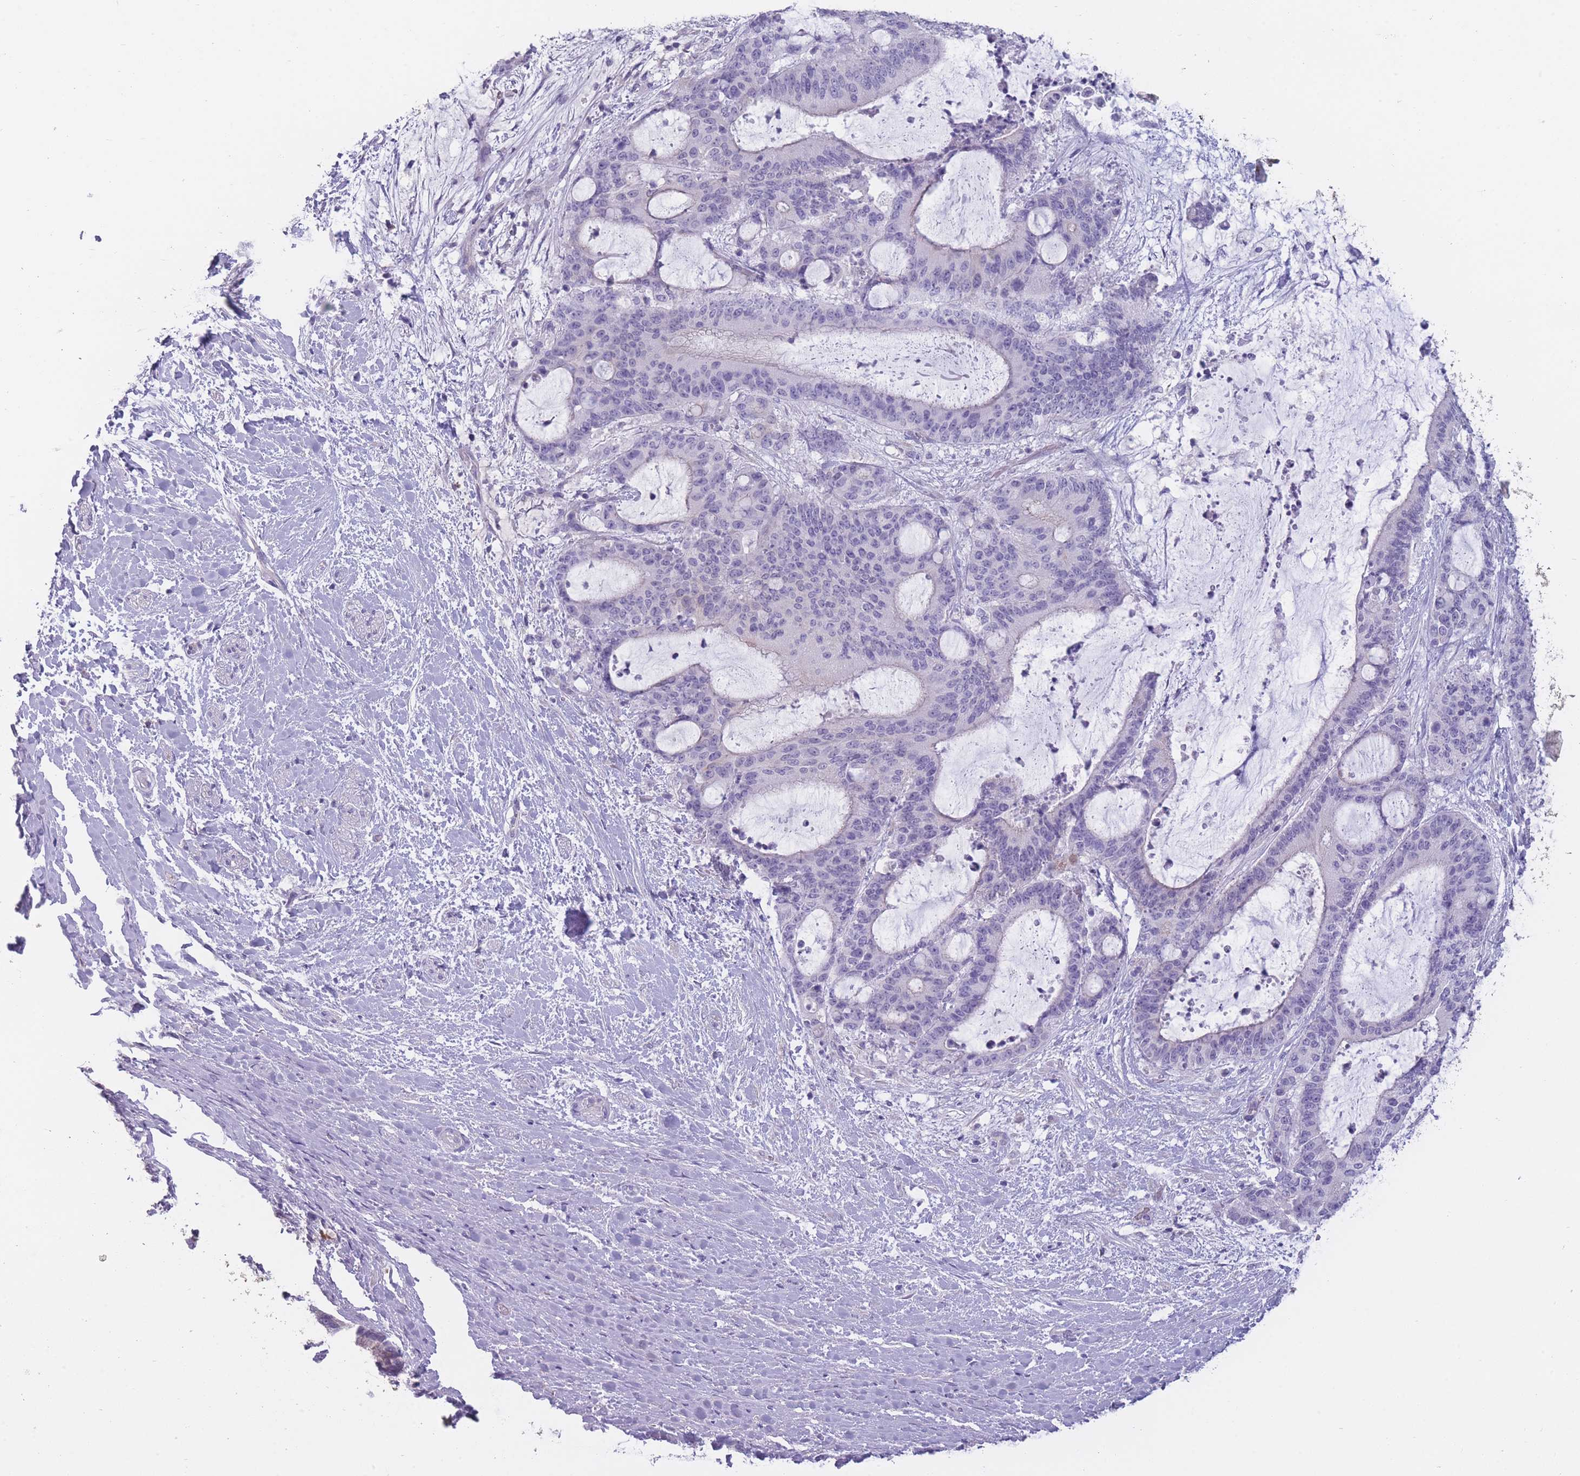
{"staining": {"intensity": "negative", "quantity": "none", "location": "none"}, "tissue": "liver cancer", "cell_type": "Tumor cells", "image_type": "cancer", "snomed": [{"axis": "morphology", "description": "Normal tissue, NOS"}, {"axis": "morphology", "description": "Cholangiocarcinoma"}, {"axis": "topography", "description": "Liver"}, {"axis": "topography", "description": "Peripheral nerve tissue"}], "caption": "Immunohistochemical staining of human liver cancer (cholangiocarcinoma) demonstrates no significant expression in tumor cells.", "gene": "DCANP1", "patient": {"sex": "female", "age": 73}}